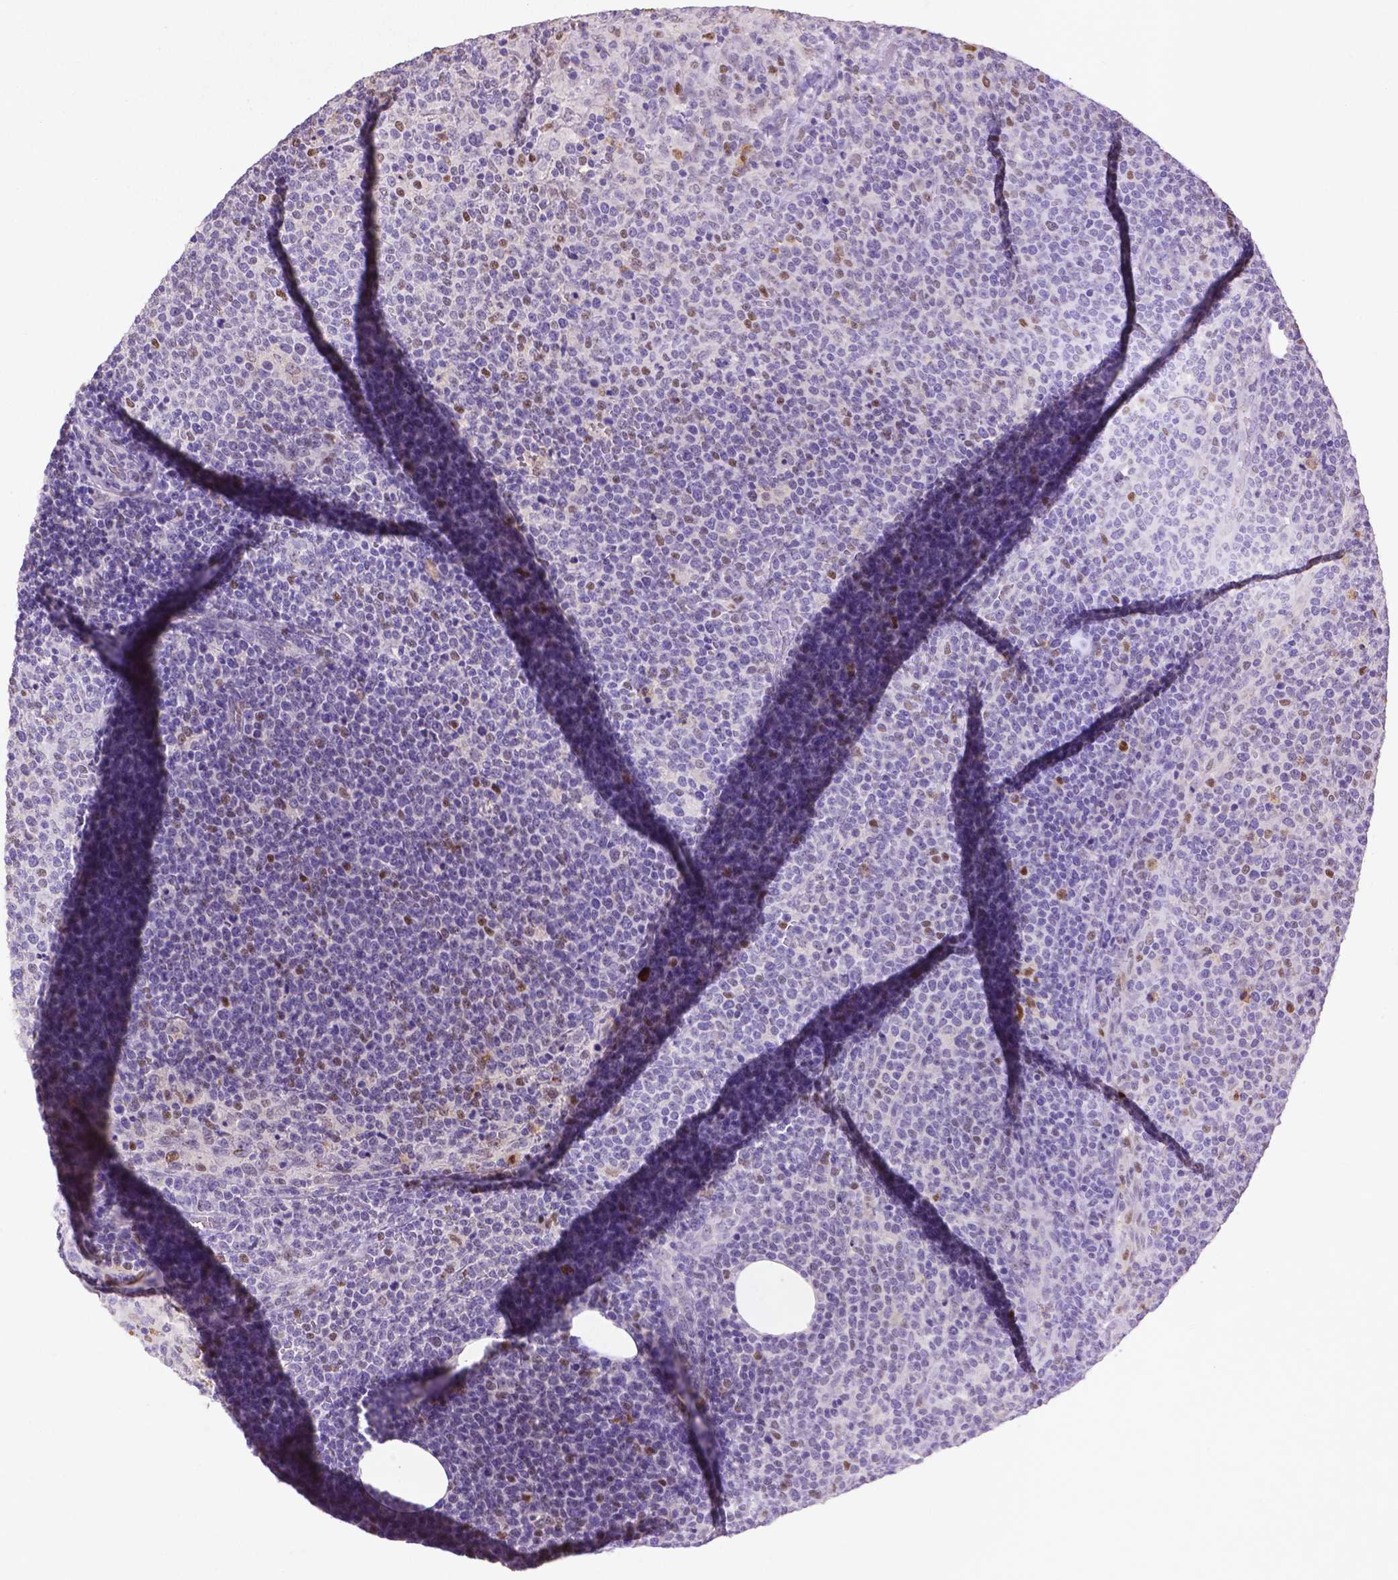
{"staining": {"intensity": "negative", "quantity": "none", "location": "none"}, "tissue": "lymphoma", "cell_type": "Tumor cells", "image_type": "cancer", "snomed": [{"axis": "morphology", "description": "Malignant lymphoma, non-Hodgkin's type, High grade"}, {"axis": "topography", "description": "Lymph node"}], "caption": "This is a photomicrograph of IHC staining of high-grade malignant lymphoma, non-Hodgkin's type, which shows no staining in tumor cells.", "gene": "CDKN1A", "patient": {"sex": "male", "age": 61}}